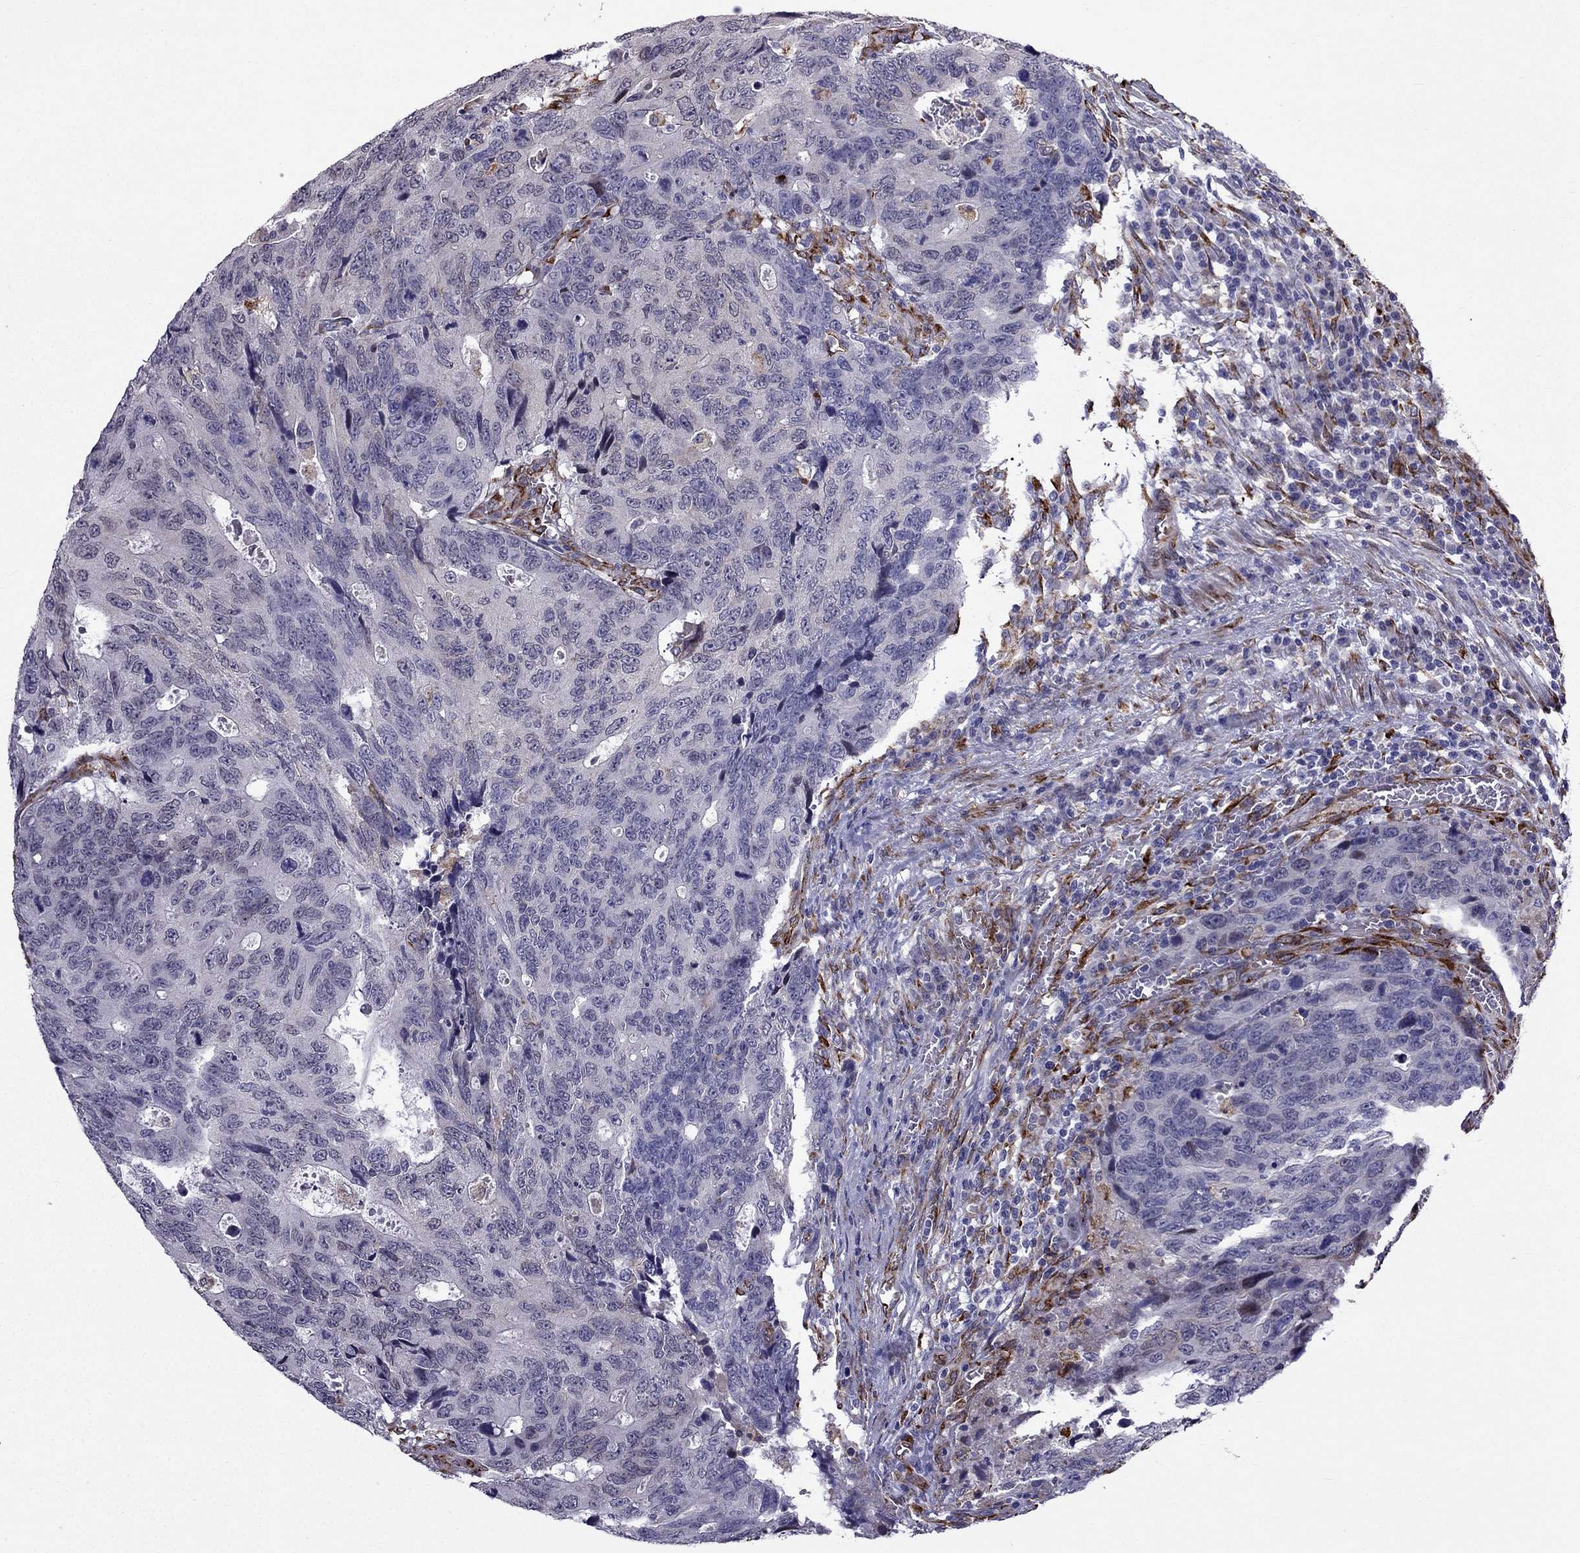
{"staining": {"intensity": "negative", "quantity": "none", "location": "none"}, "tissue": "colorectal cancer", "cell_type": "Tumor cells", "image_type": "cancer", "snomed": [{"axis": "morphology", "description": "Adenocarcinoma, NOS"}, {"axis": "topography", "description": "Colon"}], "caption": "A high-resolution micrograph shows IHC staining of adenocarcinoma (colorectal), which displays no significant expression in tumor cells.", "gene": "IKBIP", "patient": {"sex": "female", "age": 77}}